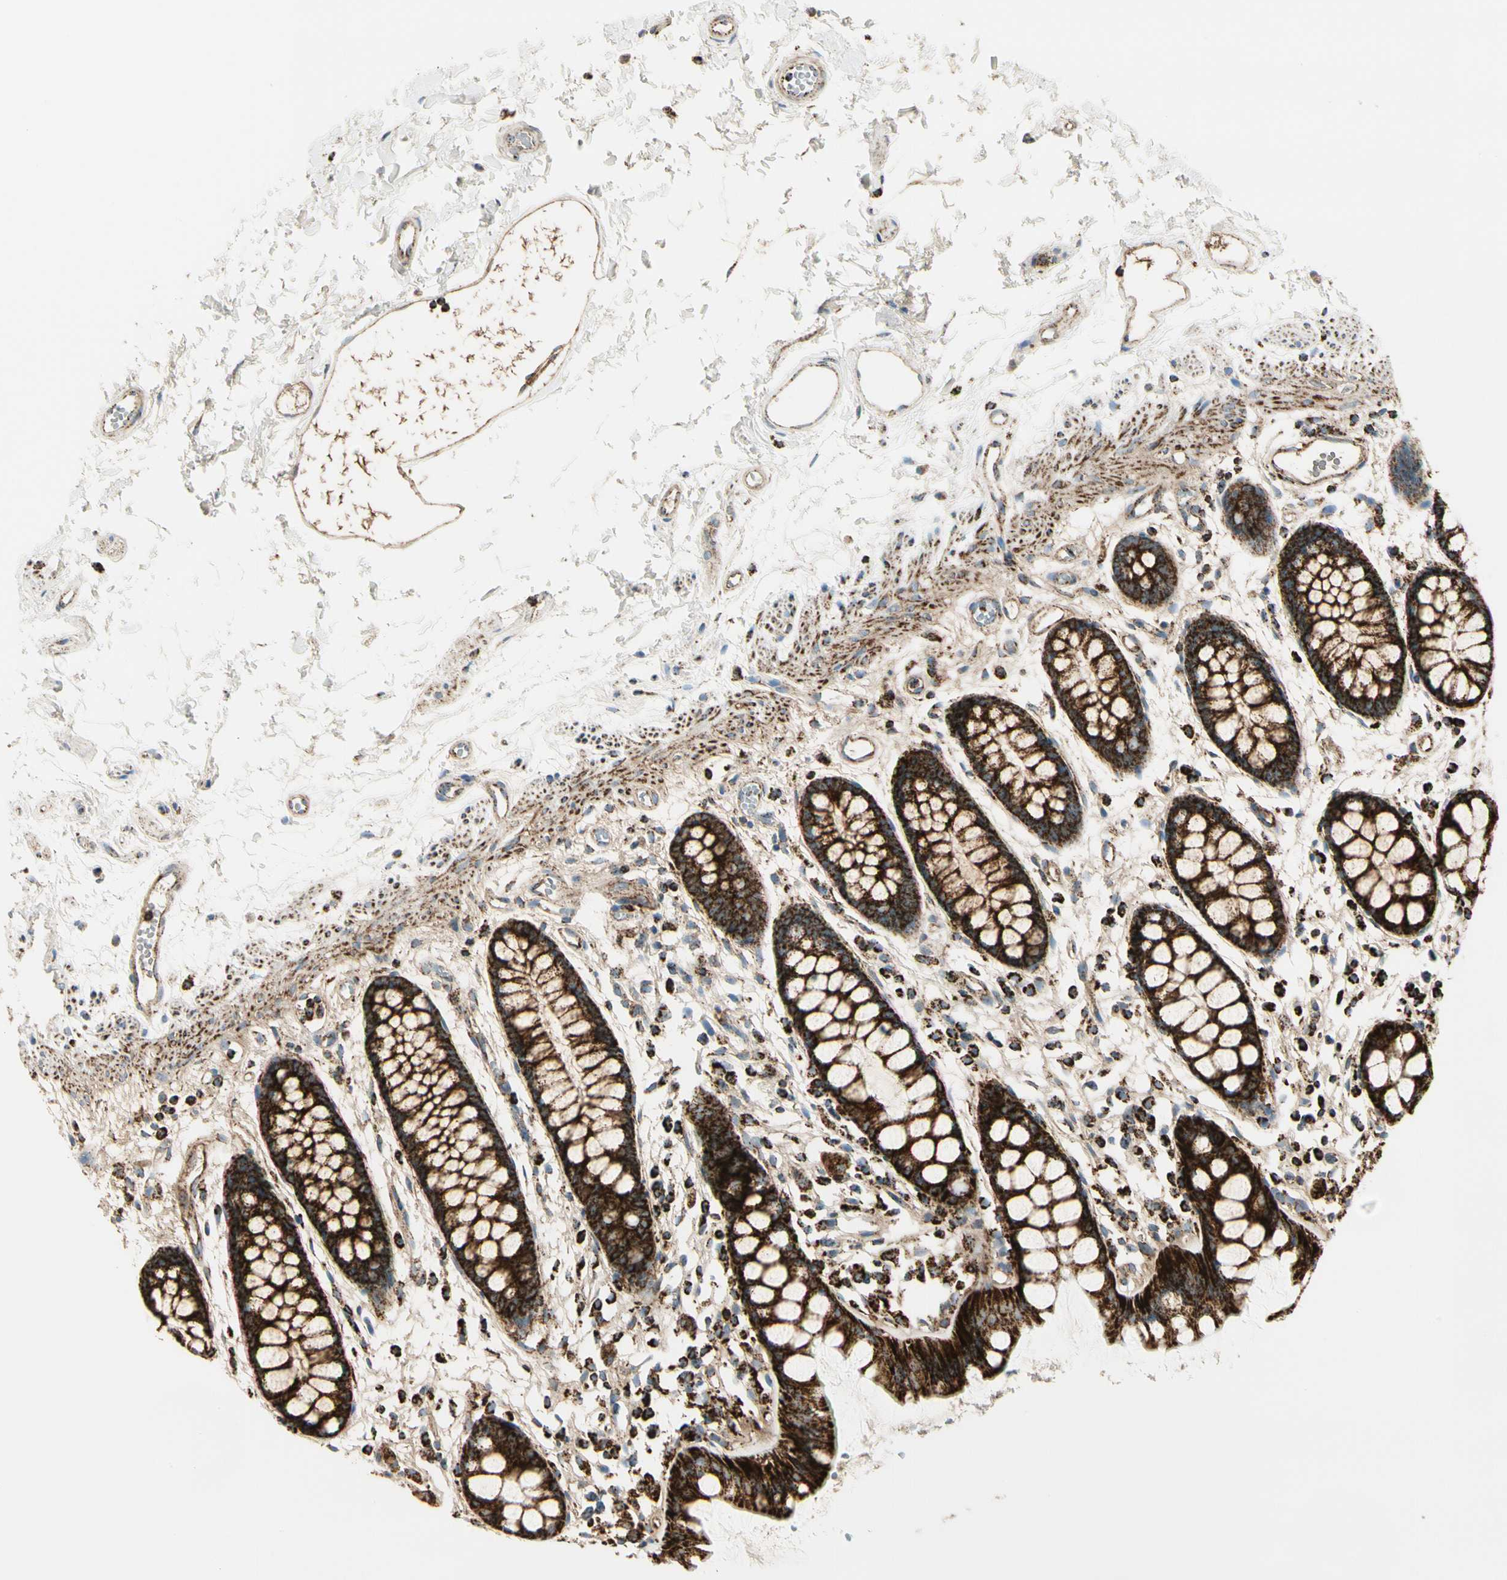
{"staining": {"intensity": "strong", "quantity": ">75%", "location": "cytoplasmic/membranous"}, "tissue": "rectum", "cell_type": "Glandular cells", "image_type": "normal", "snomed": [{"axis": "morphology", "description": "Normal tissue, NOS"}, {"axis": "topography", "description": "Rectum"}], "caption": "Brown immunohistochemical staining in benign rectum displays strong cytoplasmic/membranous positivity in approximately >75% of glandular cells.", "gene": "ME2", "patient": {"sex": "female", "age": 66}}